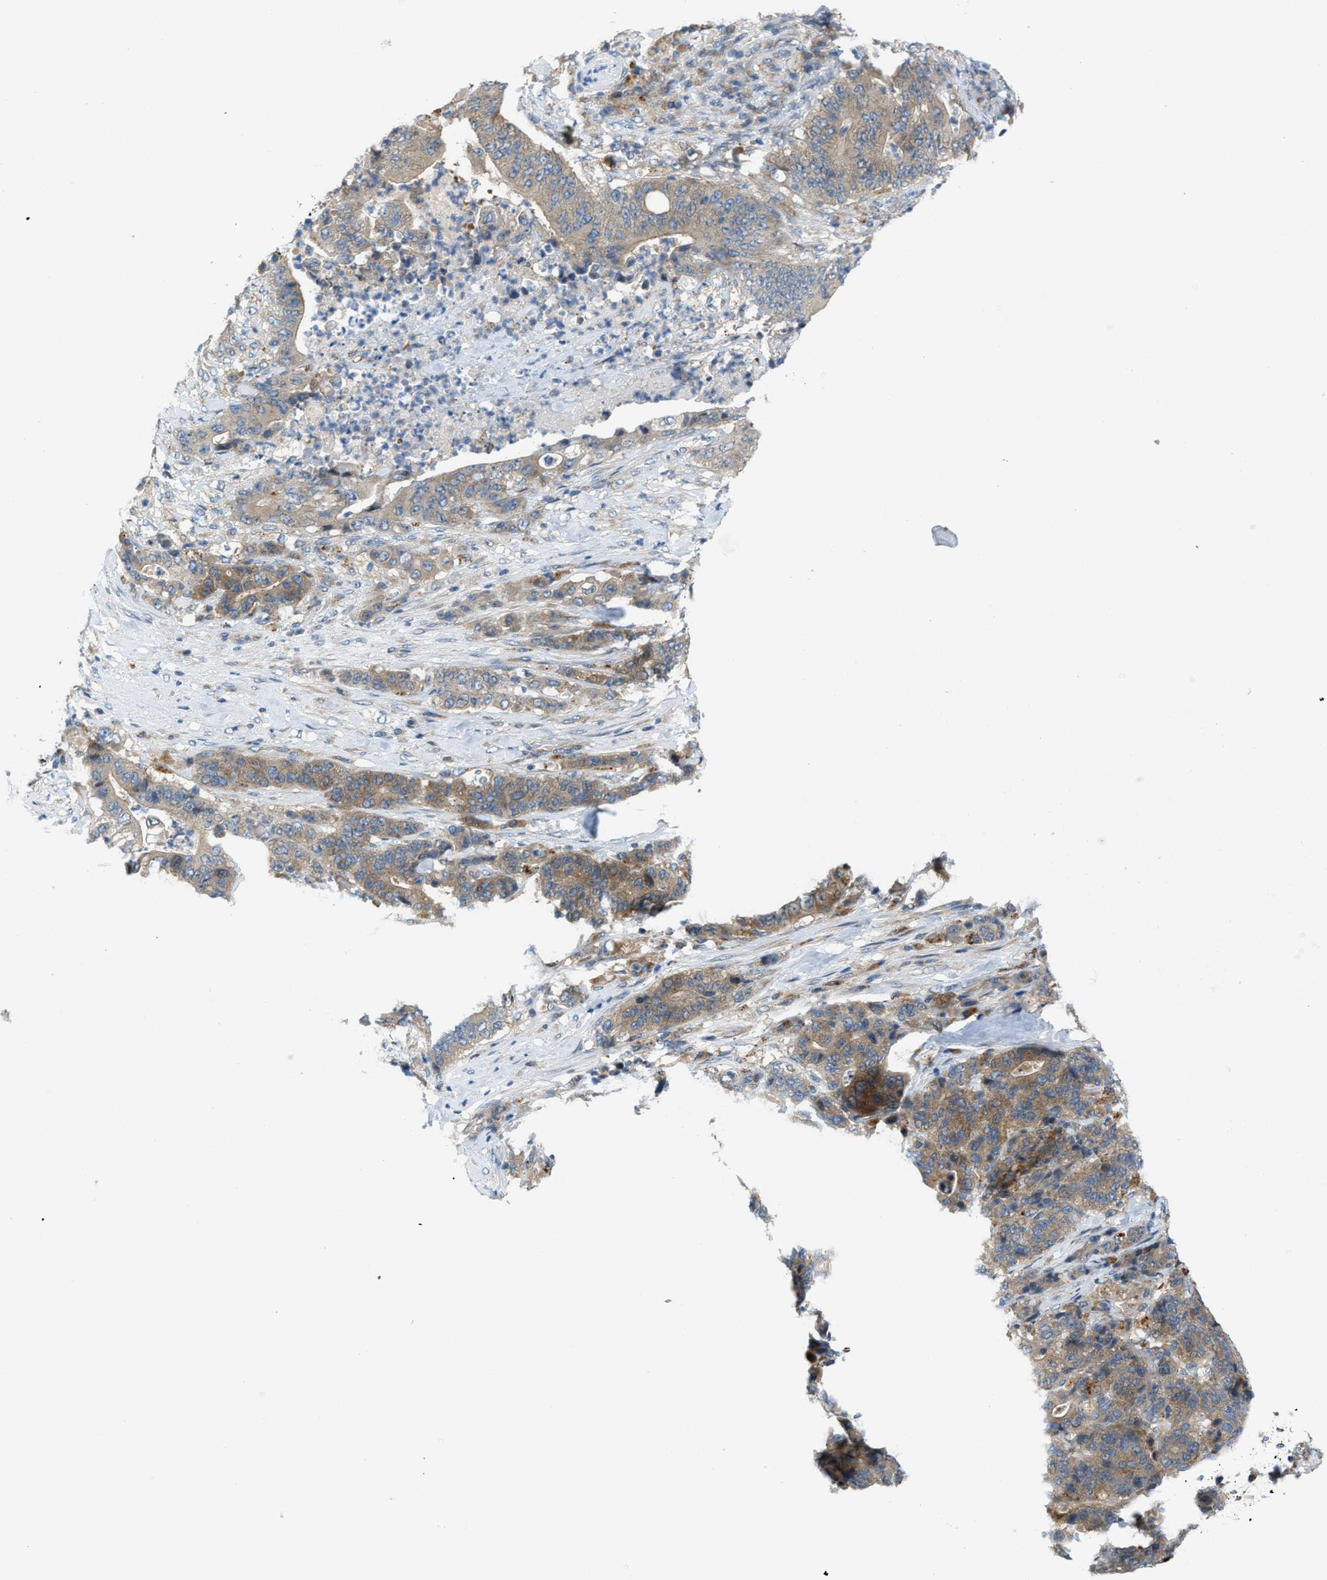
{"staining": {"intensity": "moderate", "quantity": "<25%", "location": "cytoplasmic/membranous"}, "tissue": "stomach cancer", "cell_type": "Tumor cells", "image_type": "cancer", "snomed": [{"axis": "morphology", "description": "Adenocarcinoma, NOS"}, {"axis": "topography", "description": "Stomach"}], "caption": "Immunohistochemistry (IHC) photomicrograph of neoplastic tissue: human stomach cancer stained using immunohistochemistry displays low levels of moderate protein expression localized specifically in the cytoplasmic/membranous of tumor cells, appearing as a cytoplasmic/membranous brown color.", "gene": "KLHDC10", "patient": {"sex": "female", "age": 73}}